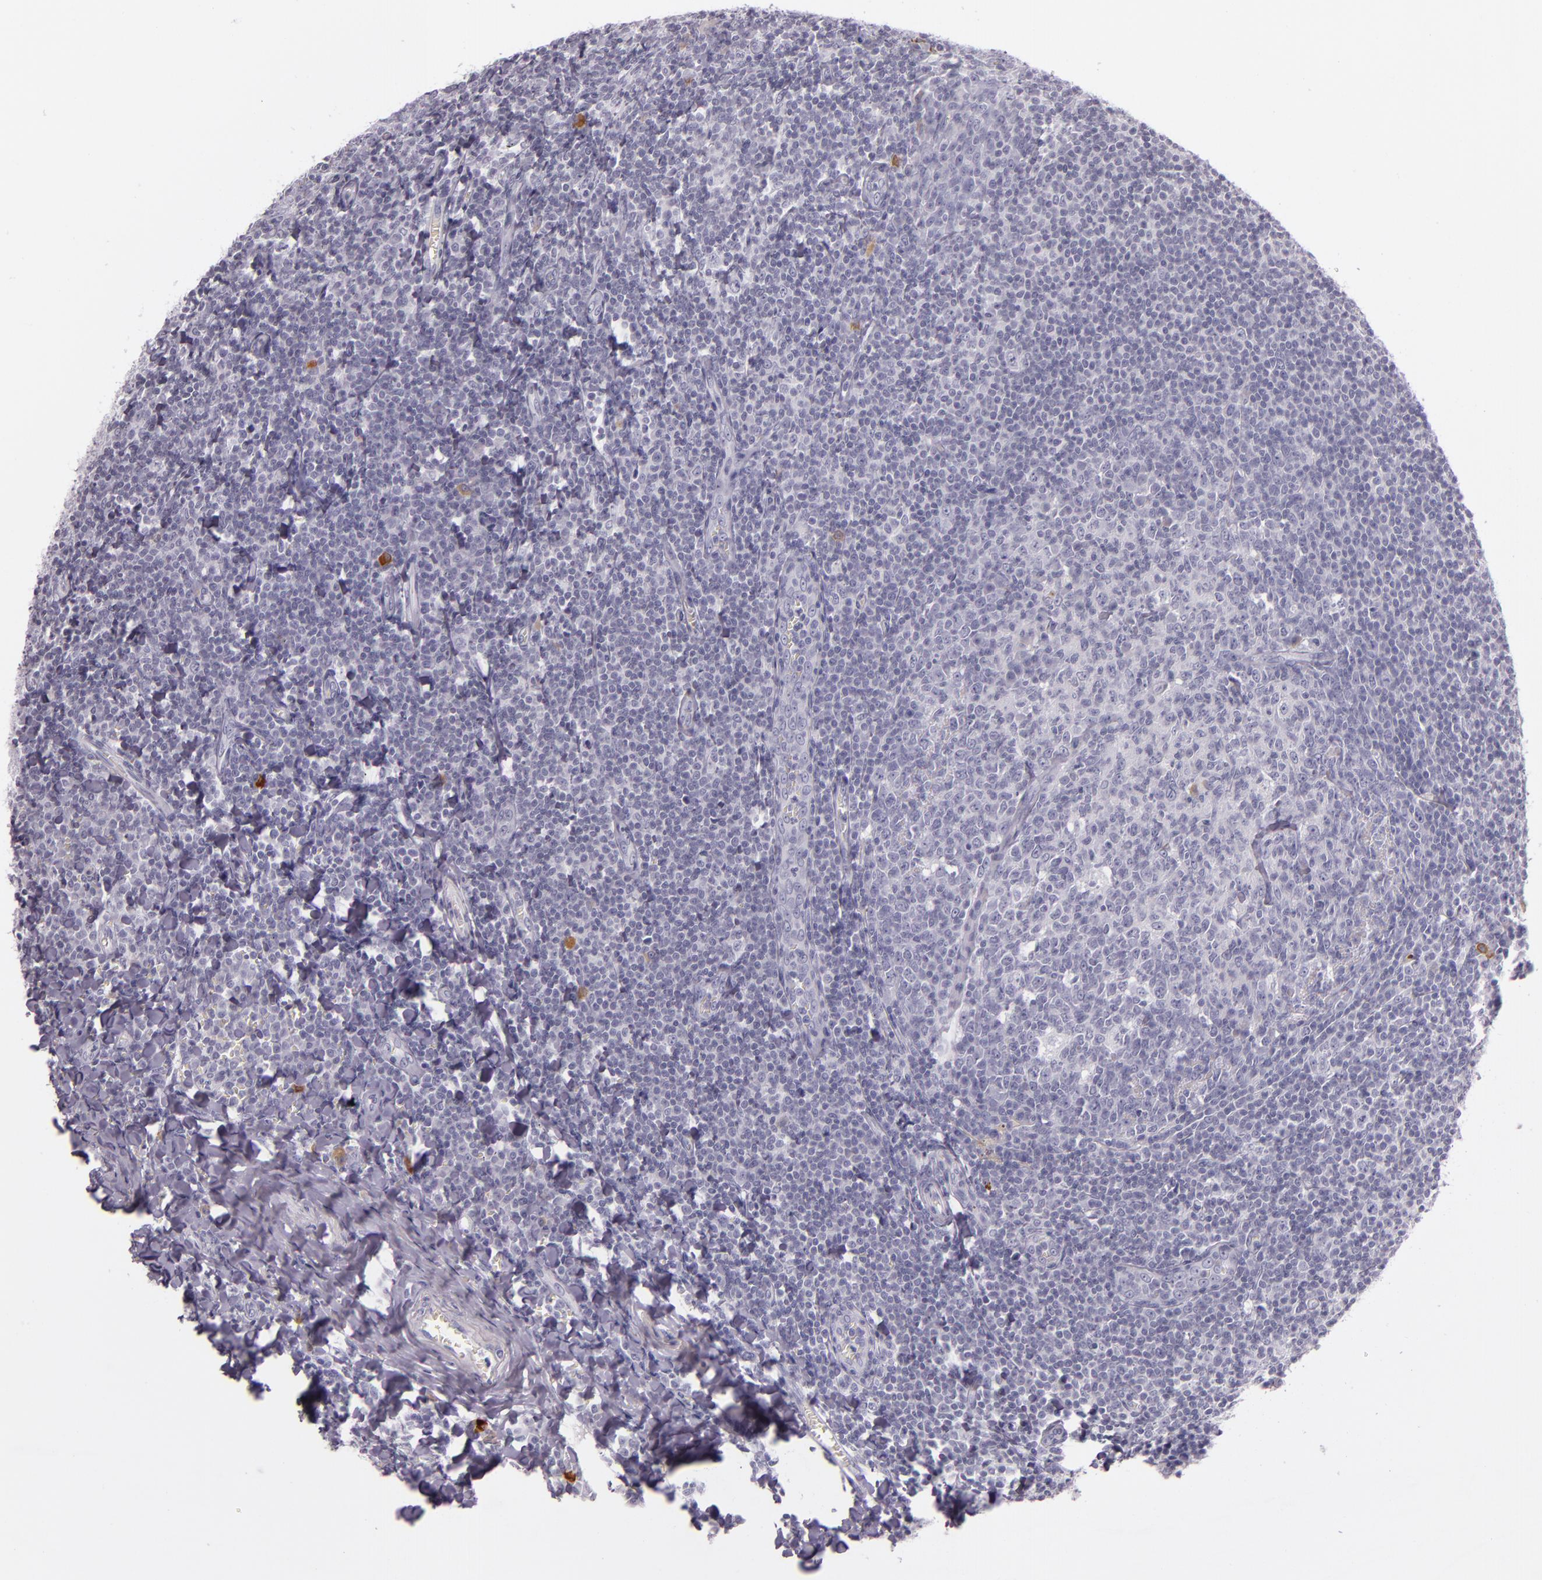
{"staining": {"intensity": "negative", "quantity": "none", "location": "none"}, "tissue": "tonsil", "cell_type": "Germinal center cells", "image_type": "normal", "snomed": [{"axis": "morphology", "description": "Normal tissue, NOS"}, {"axis": "topography", "description": "Tonsil"}], "caption": "There is no significant positivity in germinal center cells of tonsil.", "gene": "INA", "patient": {"sex": "male", "age": 31}}